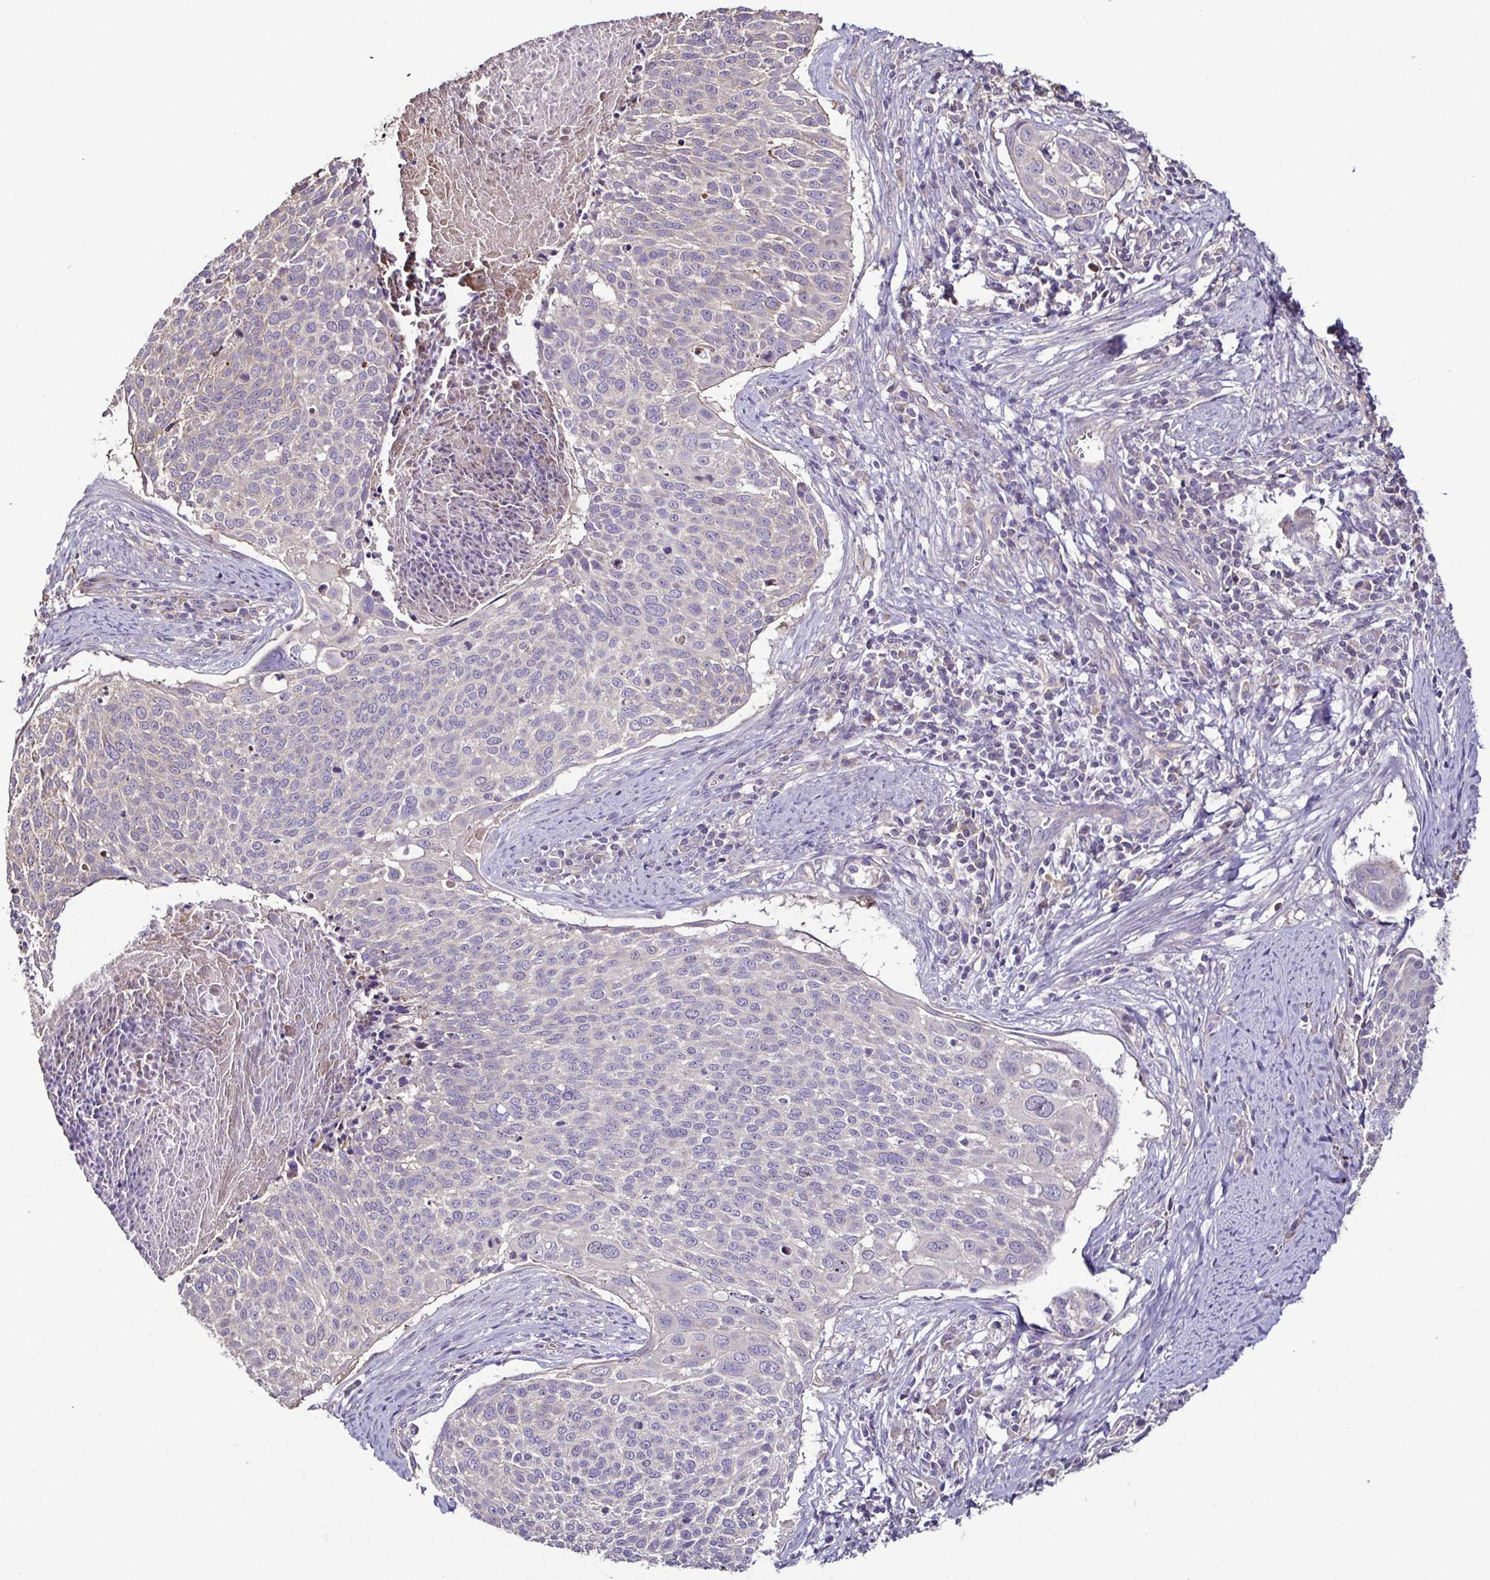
{"staining": {"intensity": "negative", "quantity": "none", "location": "none"}, "tissue": "cervical cancer", "cell_type": "Tumor cells", "image_type": "cancer", "snomed": [{"axis": "morphology", "description": "Squamous cell carcinoma, NOS"}, {"axis": "topography", "description": "Cervix"}], "caption": "High power microscopy image of an immunohistochemistry (IHC) image of cervical squamous cell carcinoma, revealing no significant staining in tumor cells.", "gene": "LMOD2", "patient": {"sex": "female", "age": 39}}